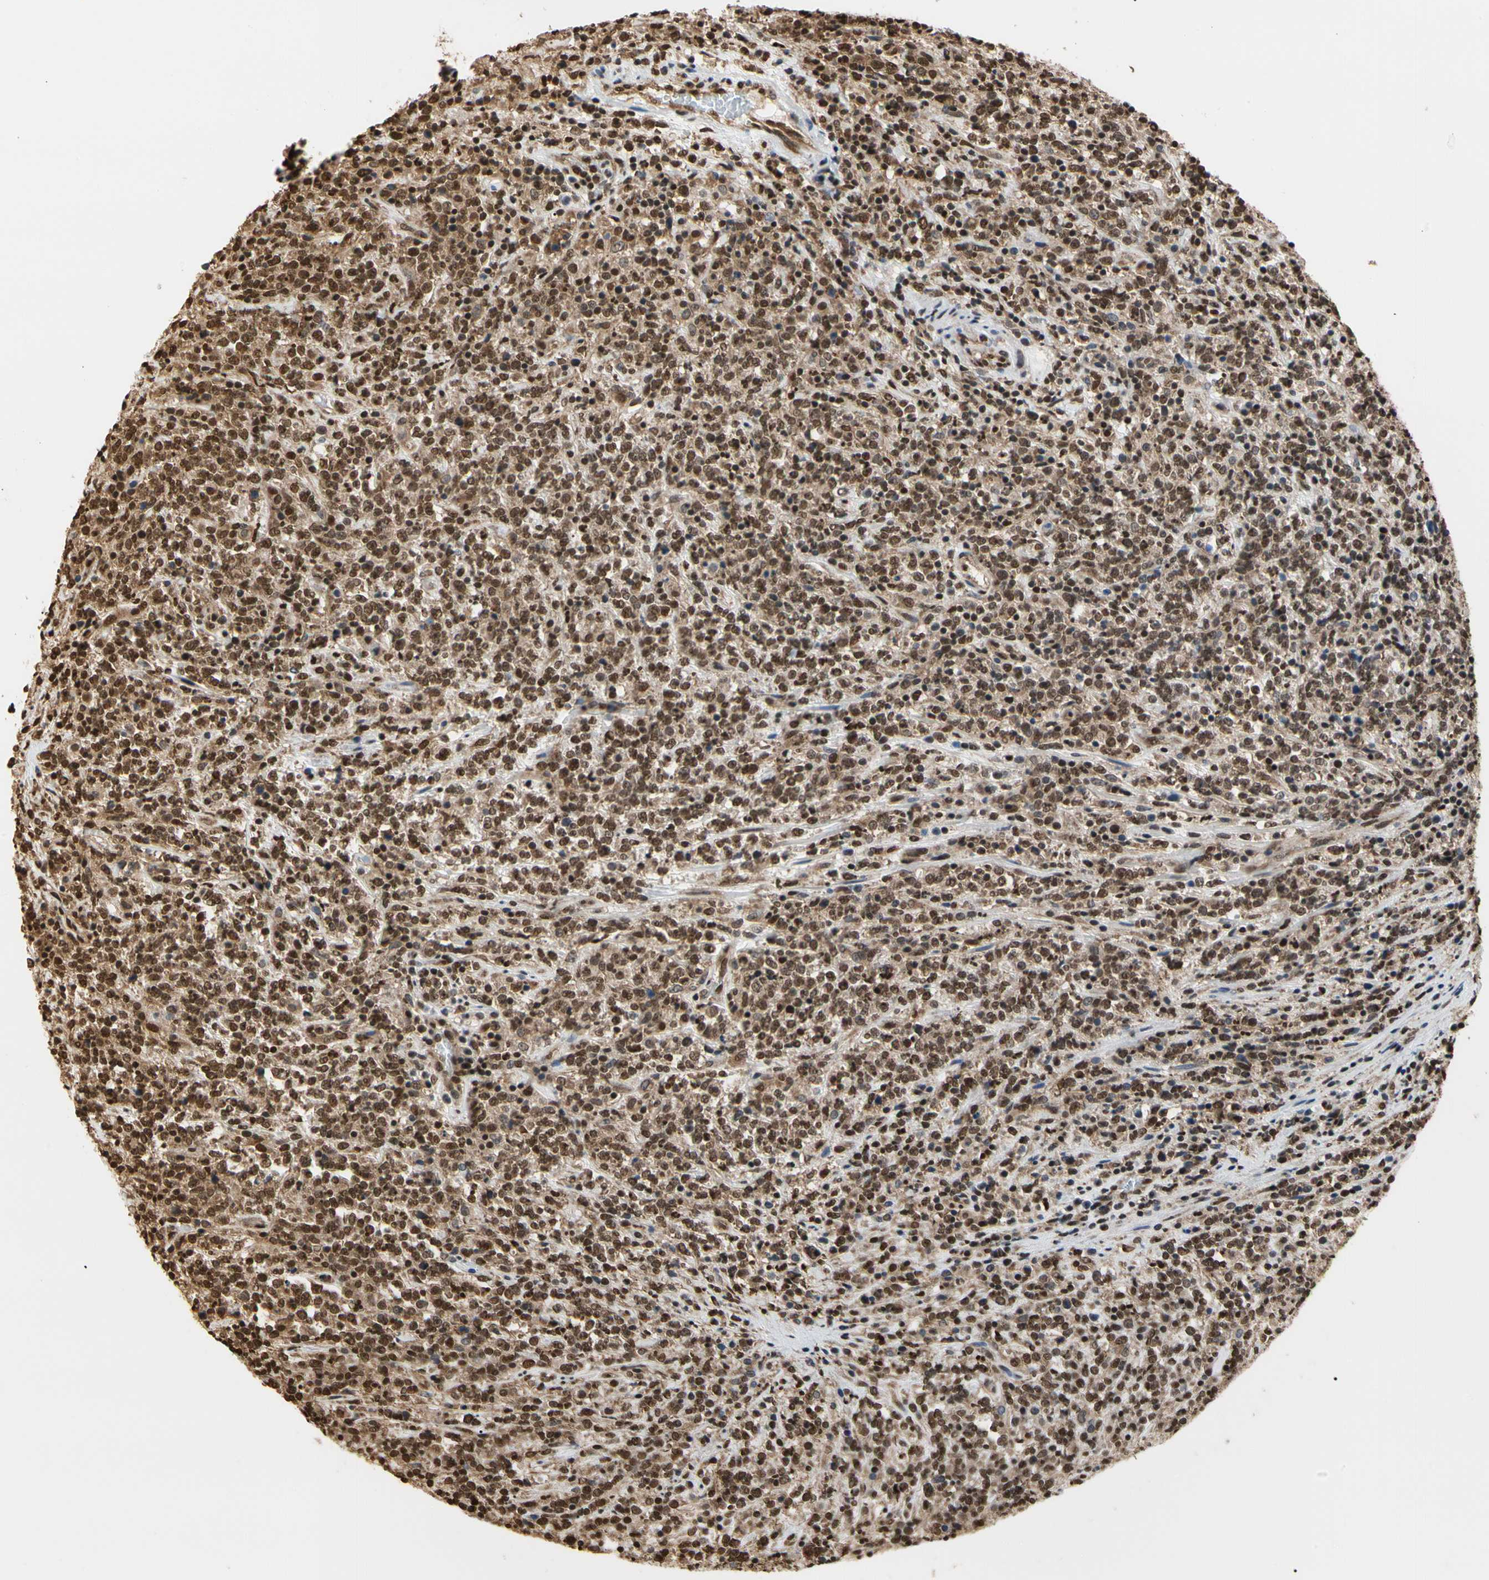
{"staining": {"intensity": "strong", "quantity": ">75%", "location": "cytoplasmic/membranous,nuclear"}, "tissue": "lymphoma", "cell_type": "Tumor cells", "image_type": "cancer", "snomed": [{"axis": "morphology", "description": "Malignant lymphoma, non-Hodgkin's type, High grade"}, {"axis": "topography", "description": "Soft tissue"}], "caption": "Protein staining reveals strong cytoplasmic/membranous and nuclear staining in about >75% of tumor cells in malignant lymphoma, non-Hodgkin's type (high-grade).", "gene": "HNRNPK", "patient": {"sex": "male", "age": 18}}